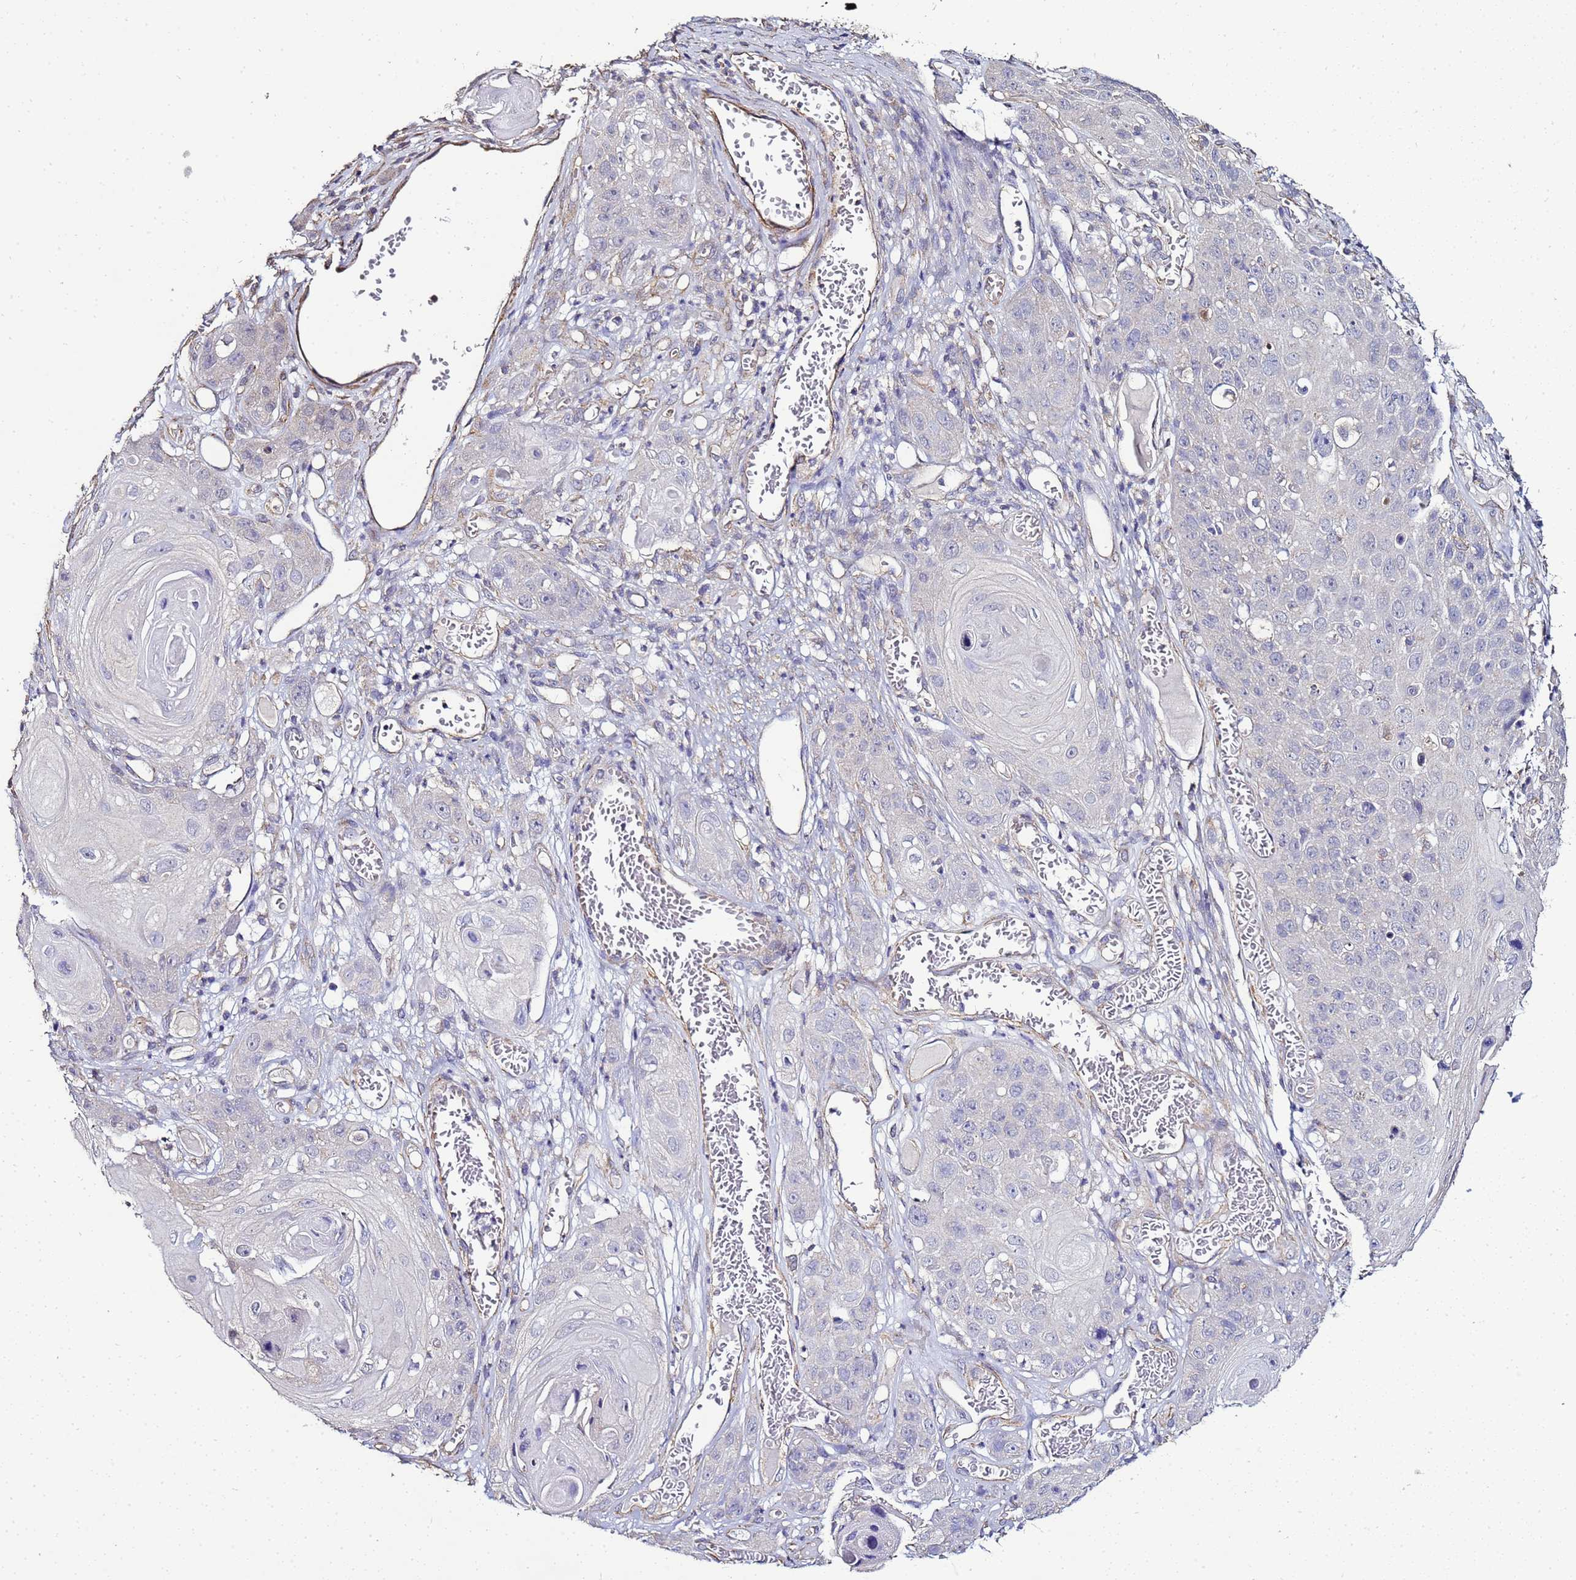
{"staining": {"intensity": "negative", "quantity": "none", "location": "none"}, "tissue": "skin cancer", "cell_type": "Tumor cells", "image_type": "cancer", "snomed": [{"axis": "morphology", "description": "Squamous cell carcinoma, NOS"}, {"axis": "topography", "description": "Skin"}], "caption": "An image of skin cancer stained for a protein demonstrates no brown staining in tumor cells.", "gene": "ENOPH1", "patient": {"sex": "male", "age": 55}}